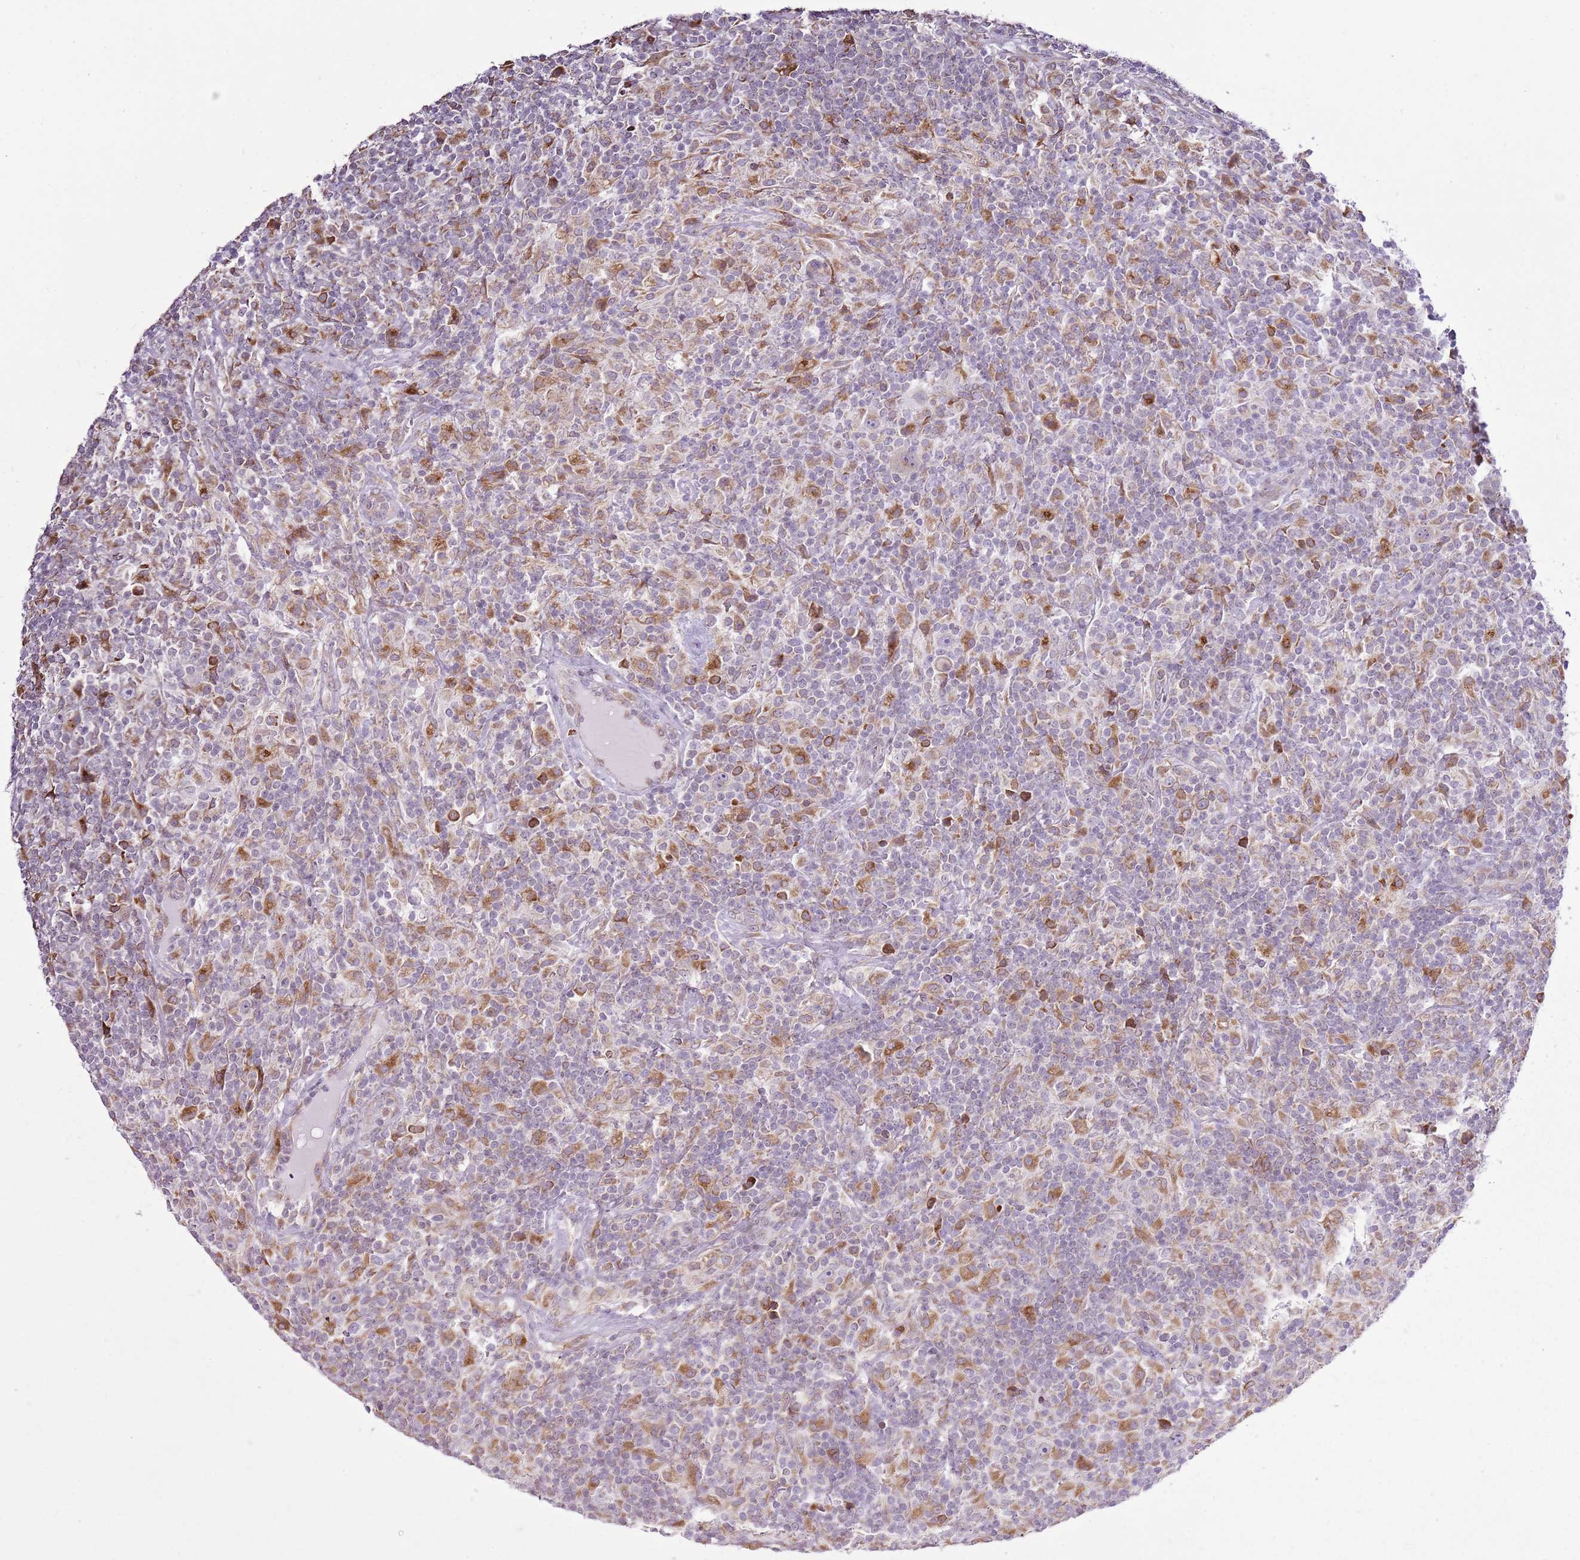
{"staining": {"intensity": "negative", "quantity": "none", "location": "none"}, "tissue": "lymphoma", "cell_type": "Tumor cells", "image_type": "cancer", "snomed": [{"axis": "morphology", "description": "Hodgkin's disease, NOS"}, {"axis": "topography", "description": "Lymph node"}], "caption": "Immunohistochemistry (IHC) photomicrograph of neoplastic tissue: Hodgkin's disease stained with DAB (3,3'-diaminobenzidine) reveals no significant protein staining in tumor cells.", "gene": "TMED10", "patient": {"sex": "male", "age": 70}}